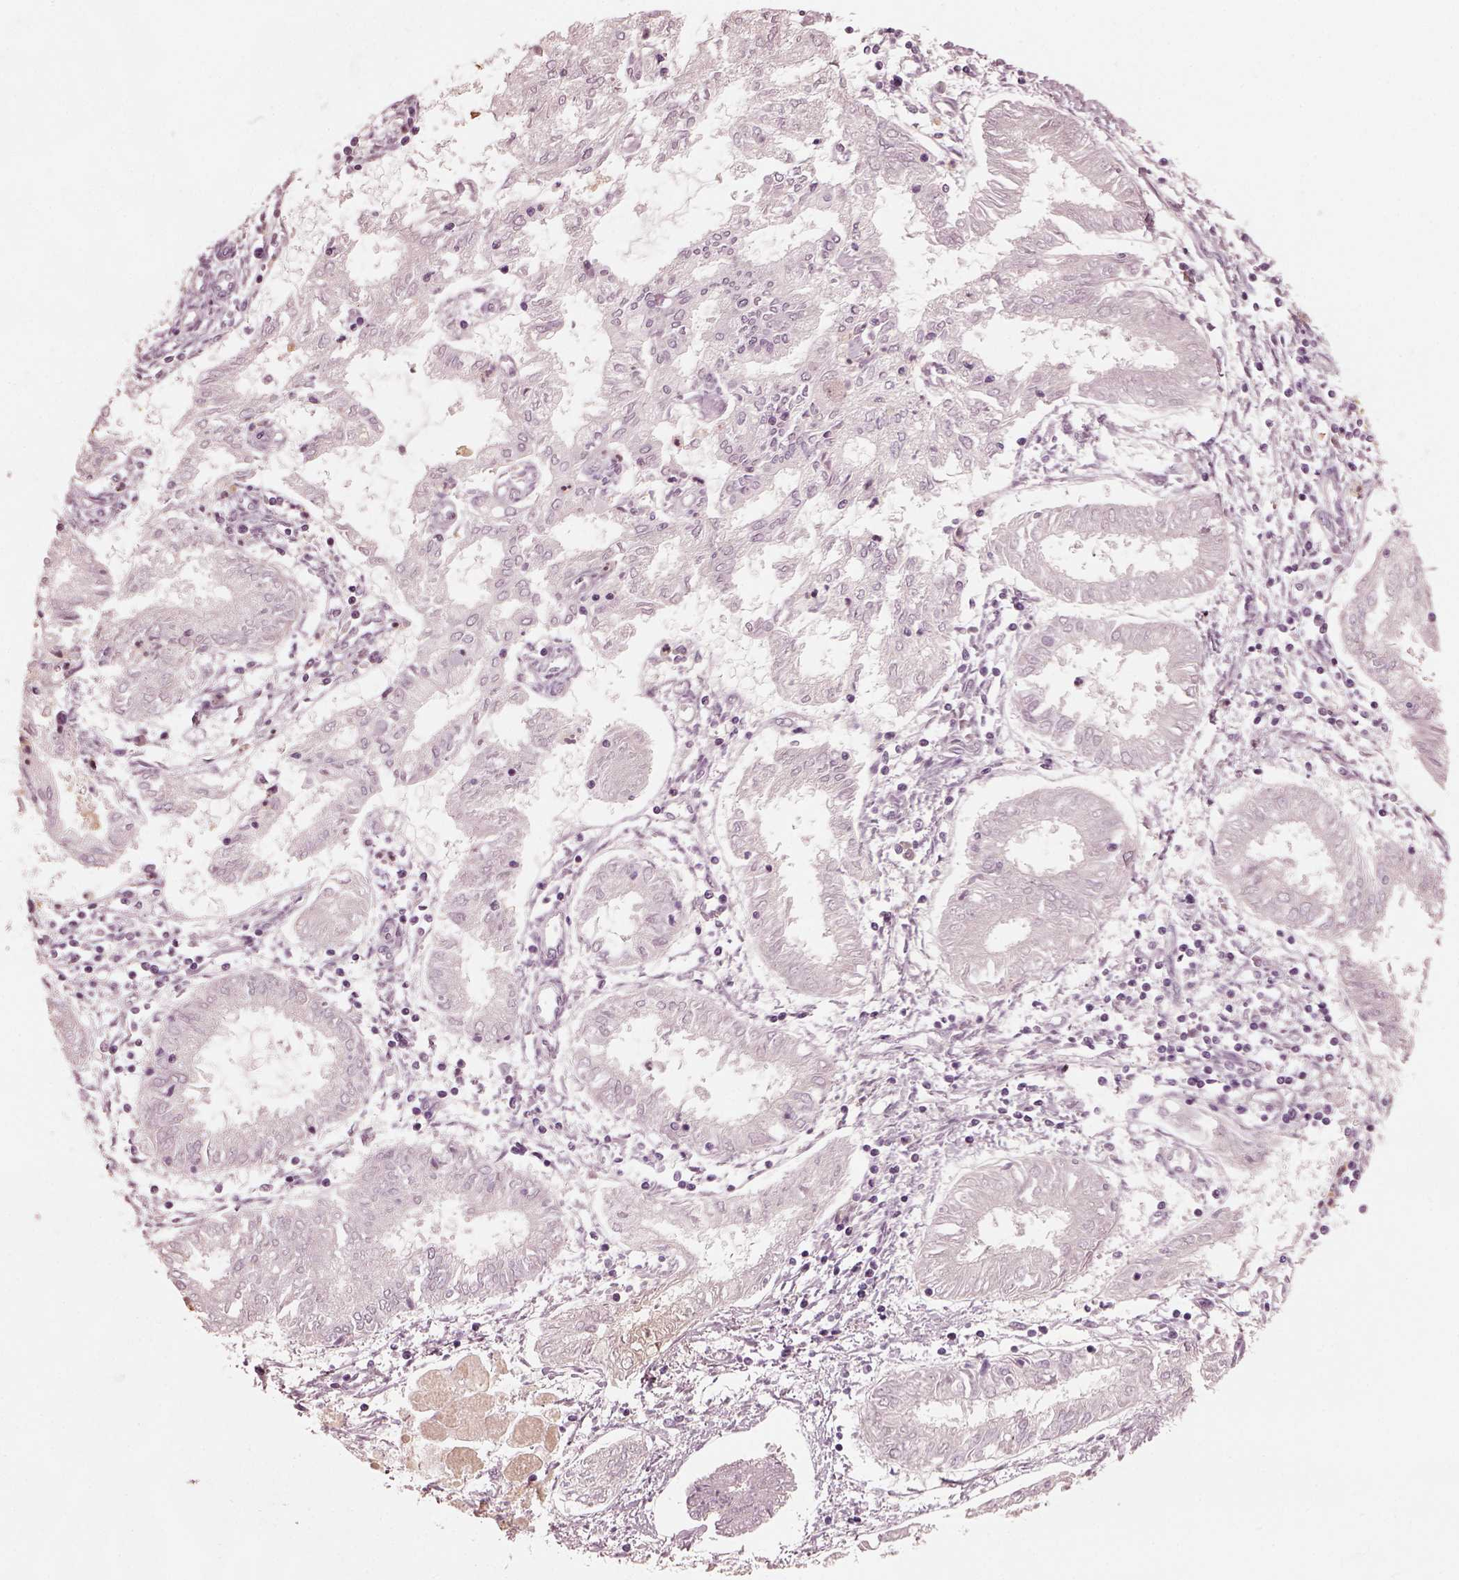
{"staining": {"intensity": "negative", "quantity": "none", "location": "none"}, "tissue": "endometrial cancer", "cell_type": "Tumor cells", "image_type": "cancer", "snomed": [{"axis": "morphology", "description": "Adenocarcinoma, NOS"}, {"axis": "topography", "description": "Endometrium"}], "caption": "This image is of endometrial adenocarcinoma stained with IHC to label a protein in brown with the nuclei are counter-stained blue. There is no positivity in tumor cells.", "gene": "OPTC", "patient": {"sex": "female", "age": 68}}